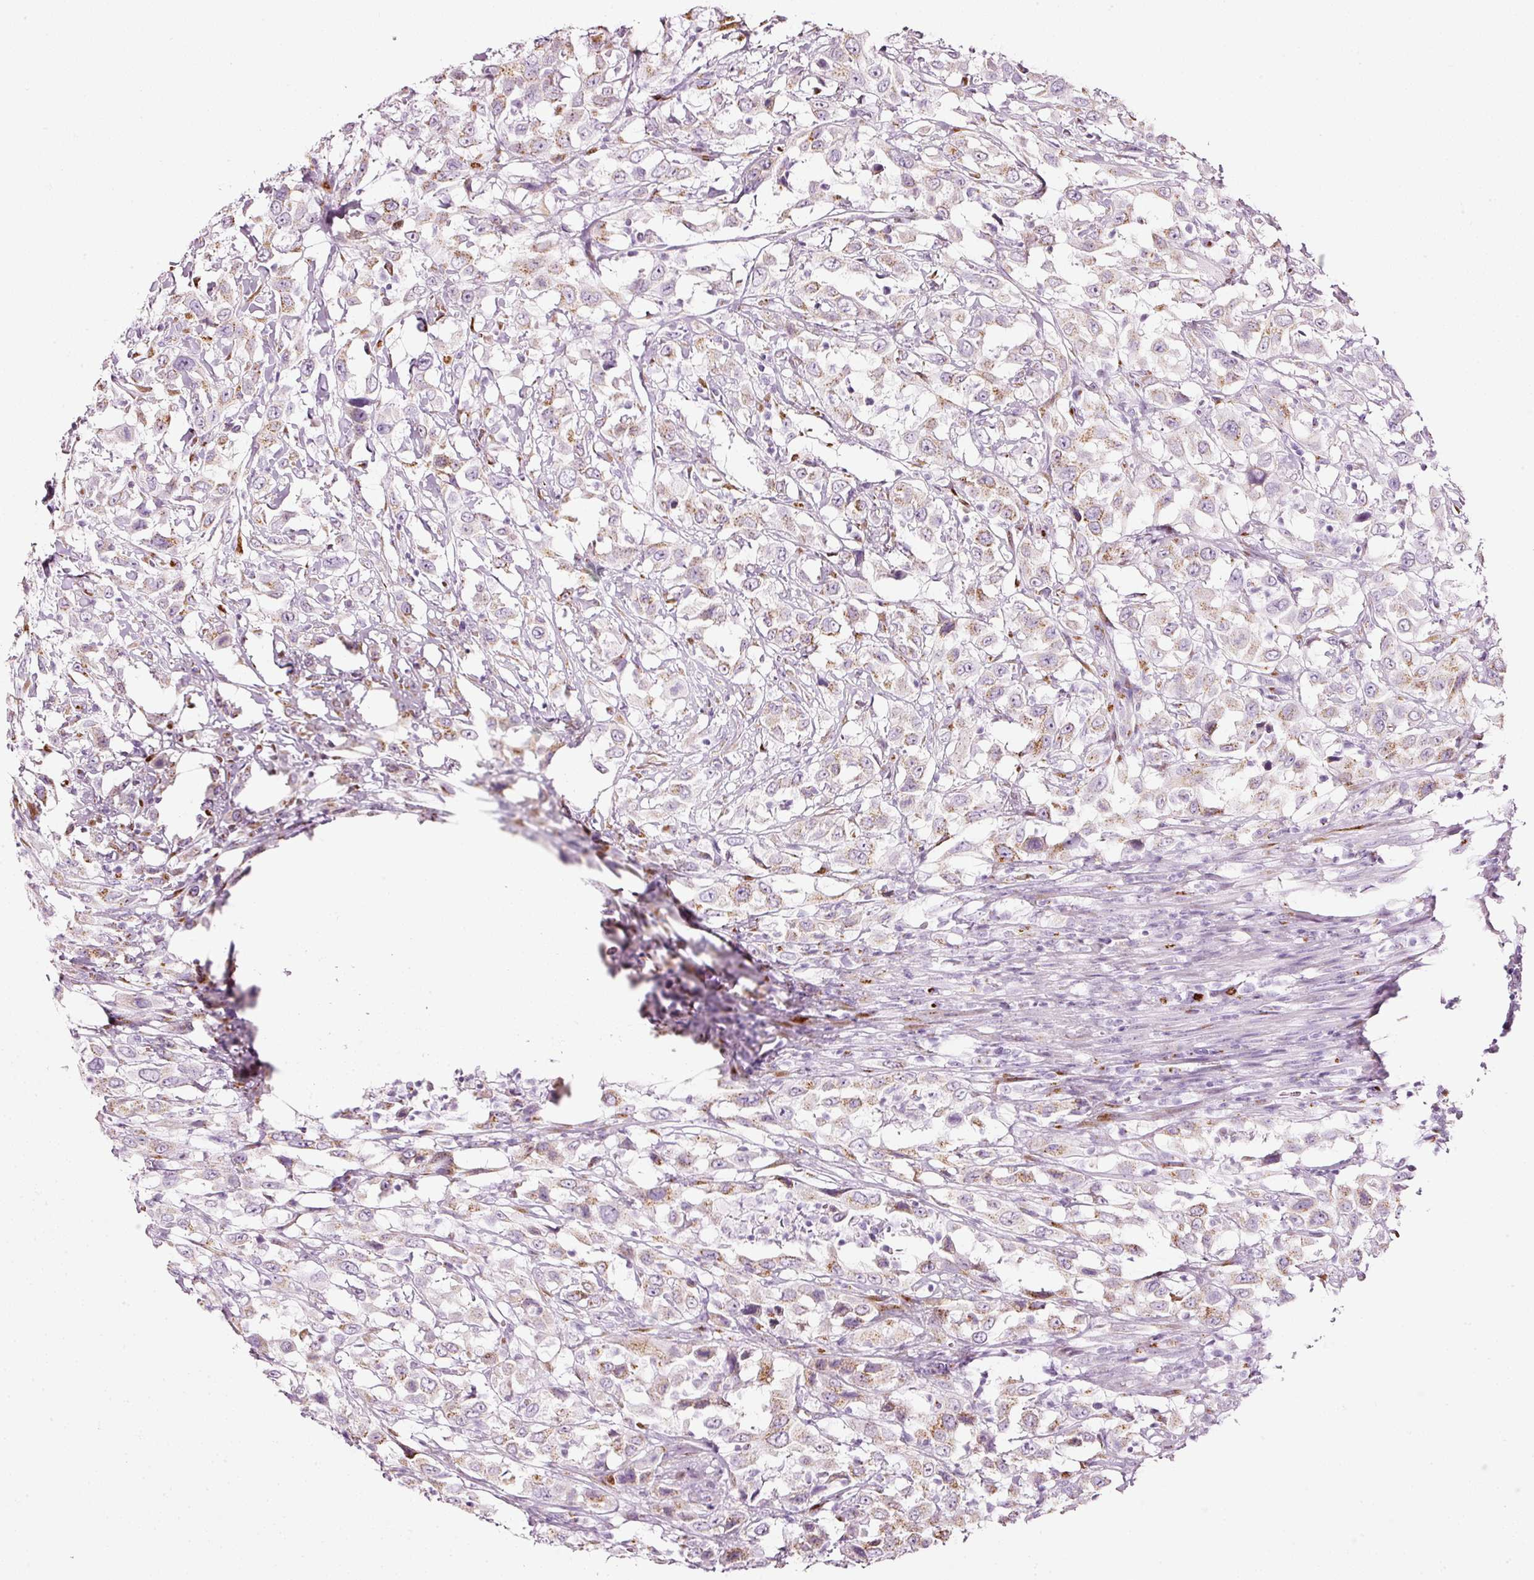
{"staining": {"intensity": "moderate", "quantity": "25%-75%", "location": "cytoplasmic/membranous"}, "tissue": "urothelial cancer", "cell_type": "Tumor cells", "image_type": "cancer", "snomed": [{"axis": "morphology", "description": "Urothelial carcinoma, High grade"}, {"axis": "topography", "description": "Urinary bladder"}], "caption": "Immunohistochemical staining of human urothelial carcinoma (high-grade) exhibits medium levels of moderate cytoplasmic/membranous protein expression in about 25%-75% of tumor cells.", "gene": "SDF4", "patient": {"sex": "male", "age": 61}}